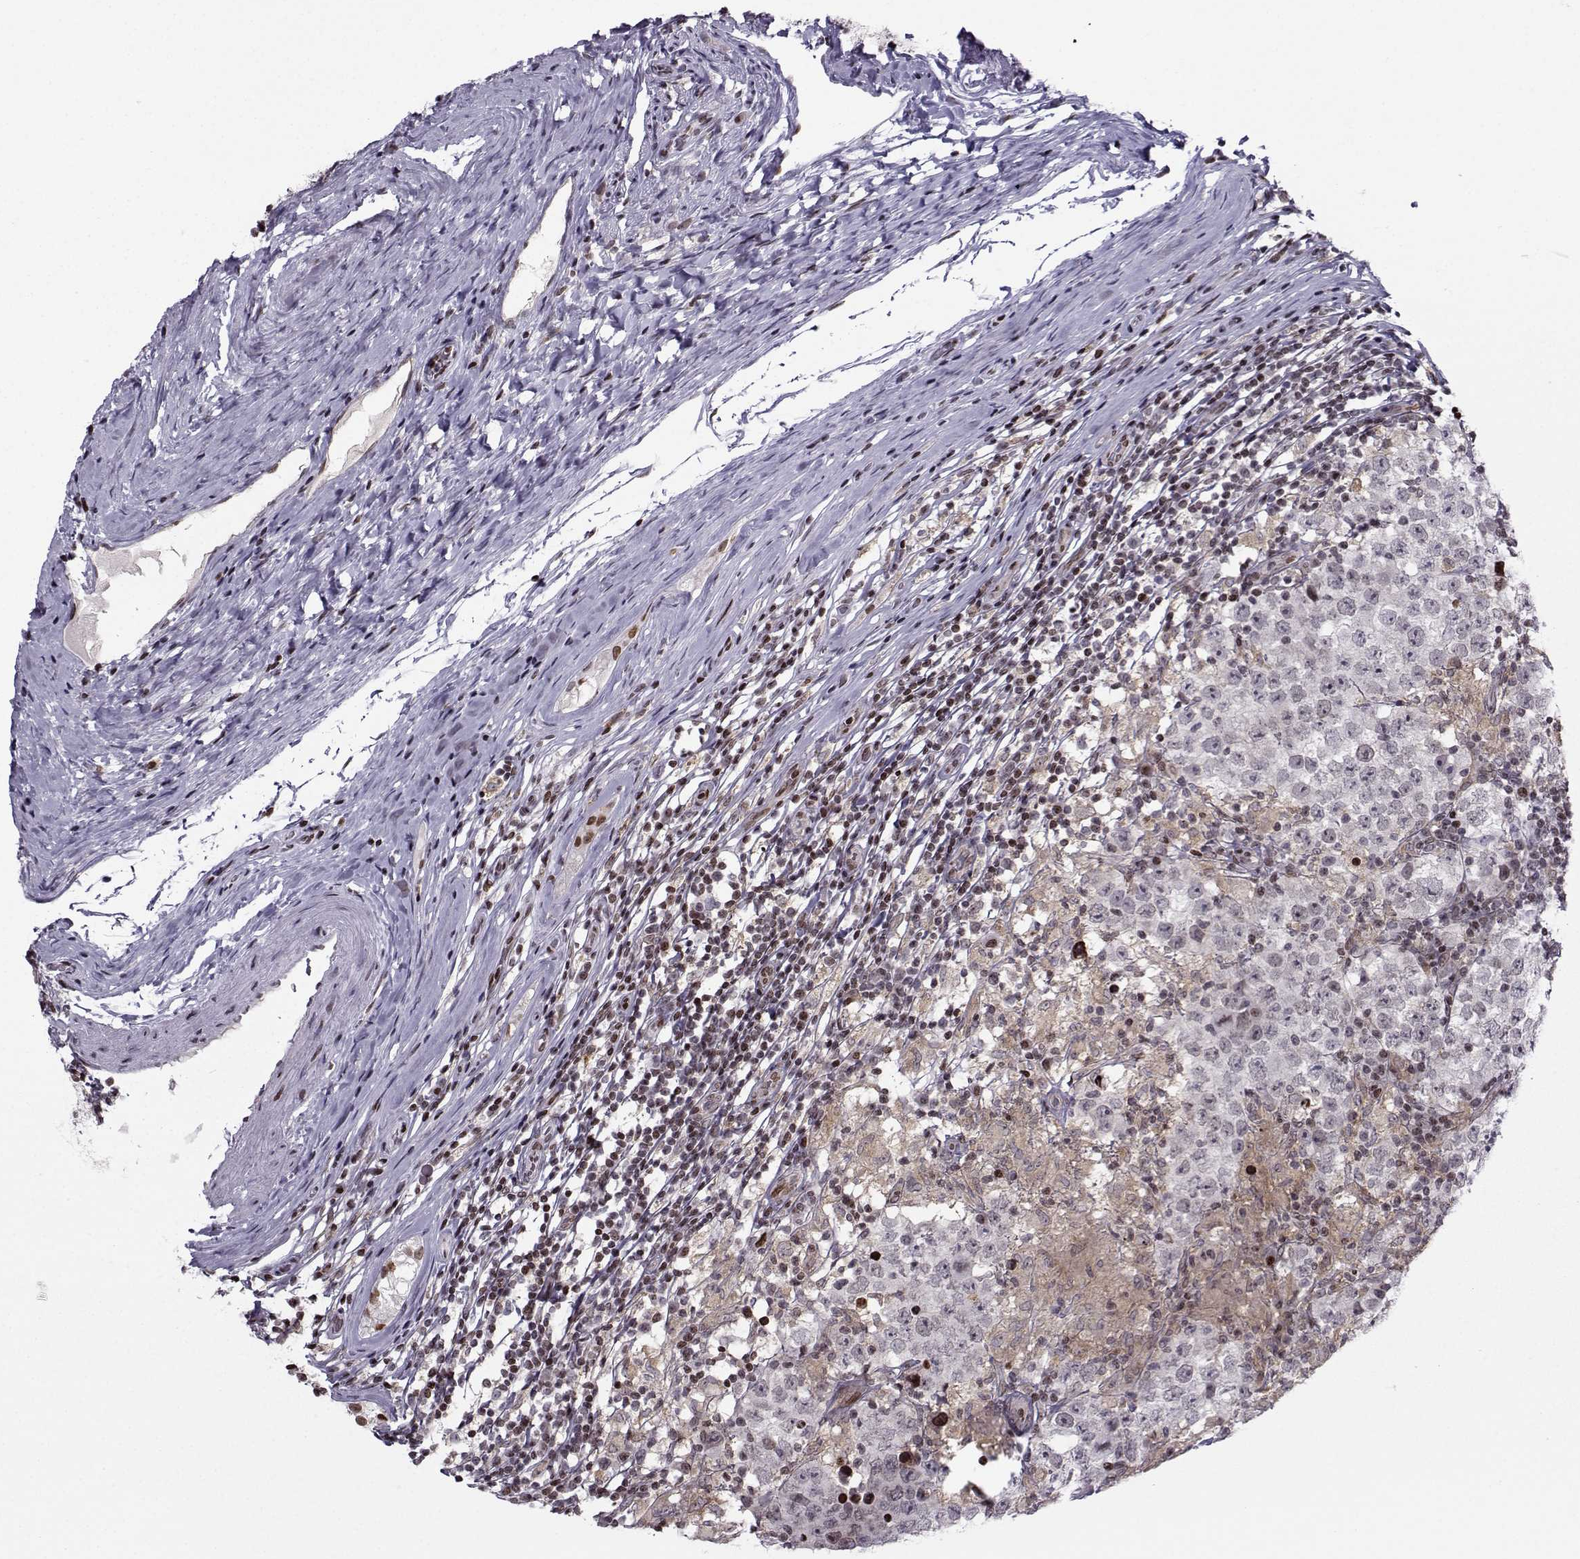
{"staining": {"intensity": "strong", "quantity": "<25%", "location": "nuclear"}, "tissue": "testis cancer", "cell_type": "Tumor cells", "image_type": "cancer", "snomed": [{"axis": "morphology", "description": "Seminoma, NOS"}, {"axis": "morphology", "description": "Carcinoma, Embryonal, NOS"}, {"axis": "topography", "description": "Testis"}], "caption": "DAB (3,3'-diaminobenzidine) immunohistochemical staining of human seminoma (testis) shows strong nuclear protein staining in about <25% of tumor cells. (DAB (3,3'-diaminobenzidine) IHC, brown staining for protein, blue staining for nuclei).", "gene": "ZNF19", "patient": {"sex": "male", "age": 41}}